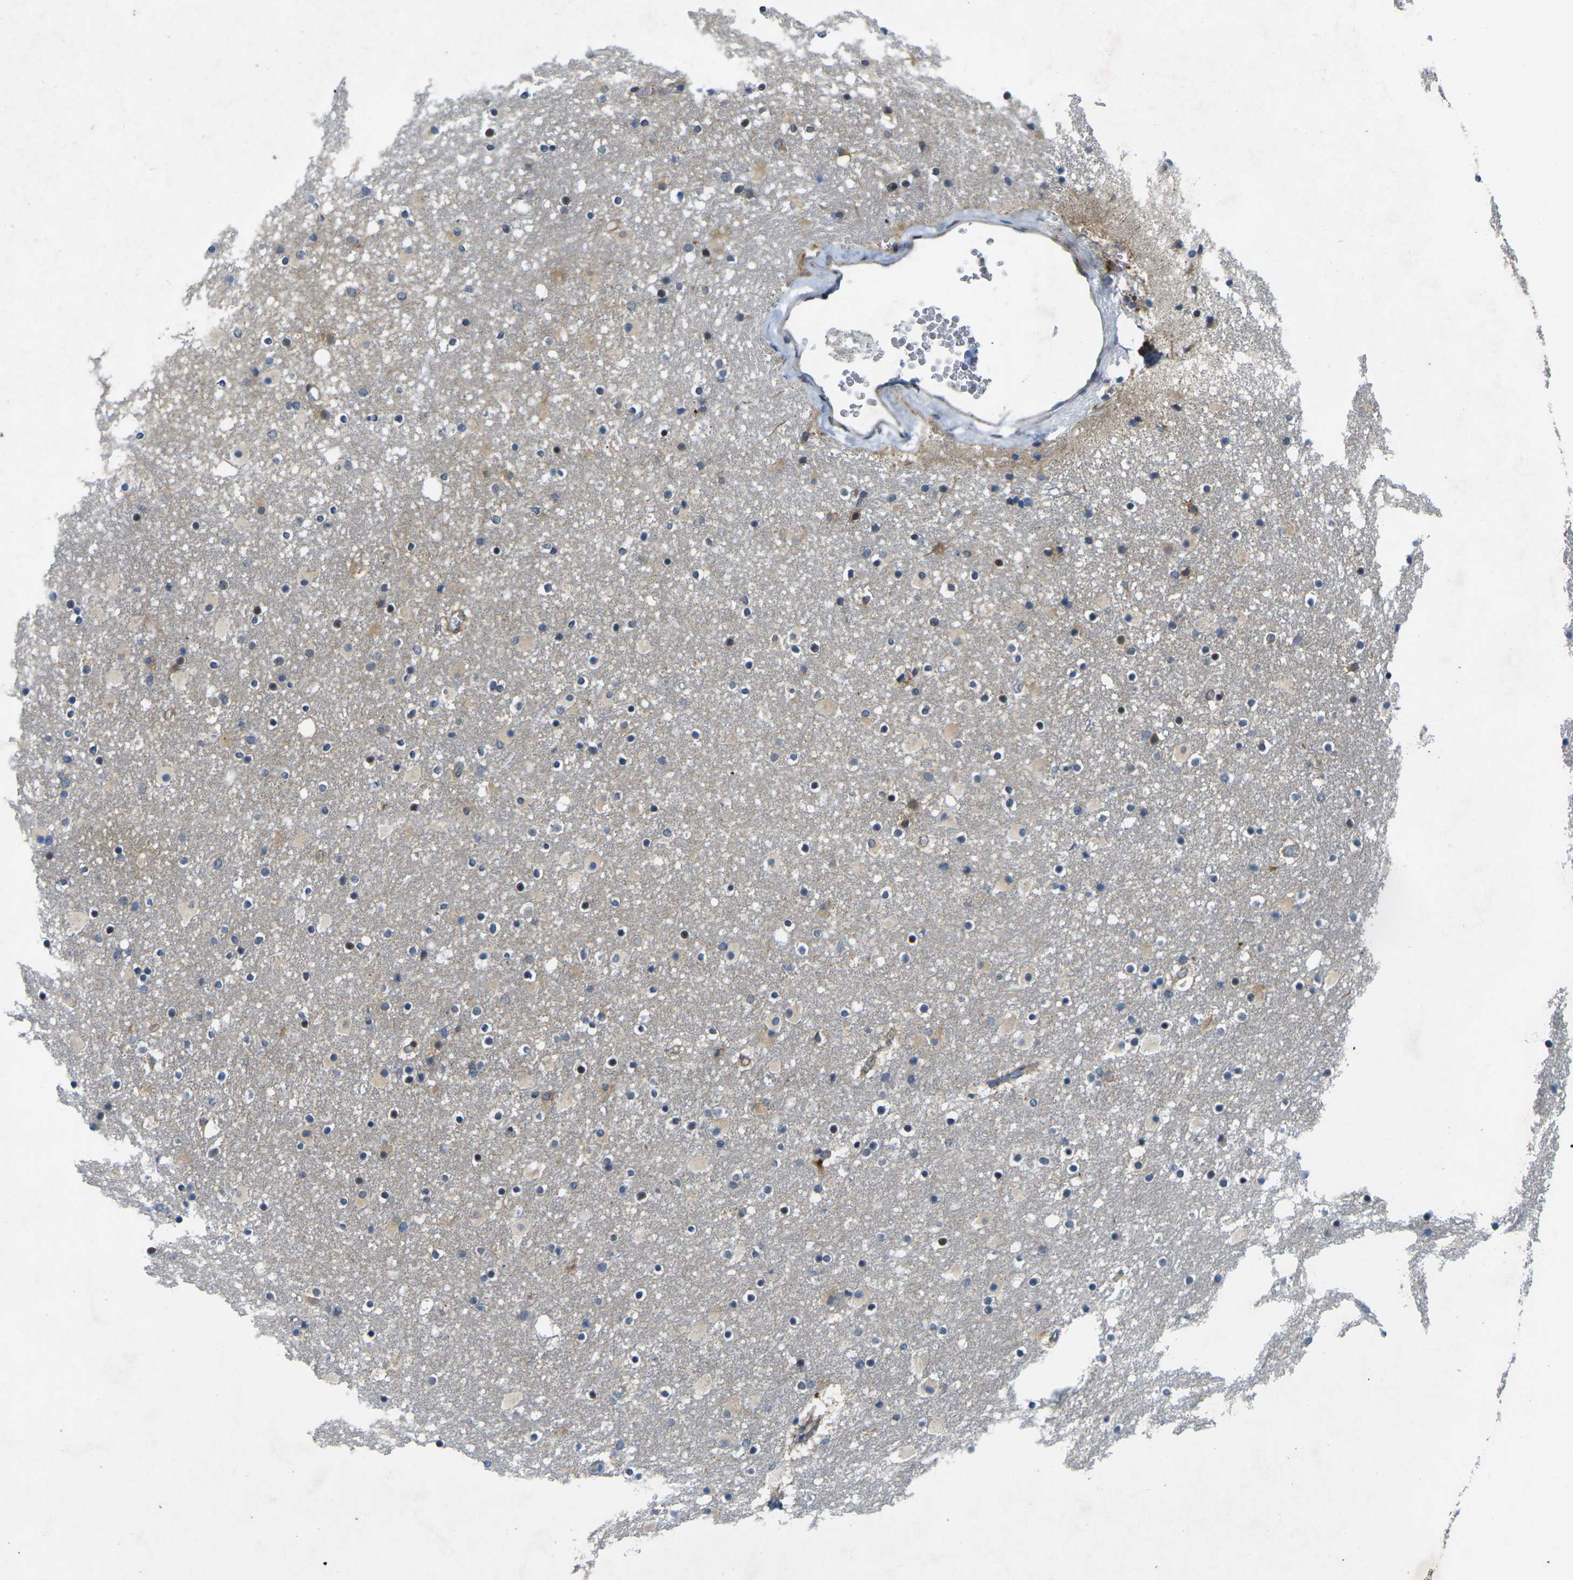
{"staining": {"intensity": "weak", "quantity": "<25%", "location": "nuclear"}, "tissue": "caudate", "cell_type": "Glial cells", "image_type": "normal", "snomed": [{"axis": "morphology", "description": "Normal tissue, NOS"}, {"axis": "topography", "description": "Lateral ventricle wall"}], "caption": "IHC histopathology image of benign caudate: caudate stained with DAB shows no significant protein positivity in glial cells.", "gene": "ROBO2", "patient": {"sex": "male", "age": 45}}